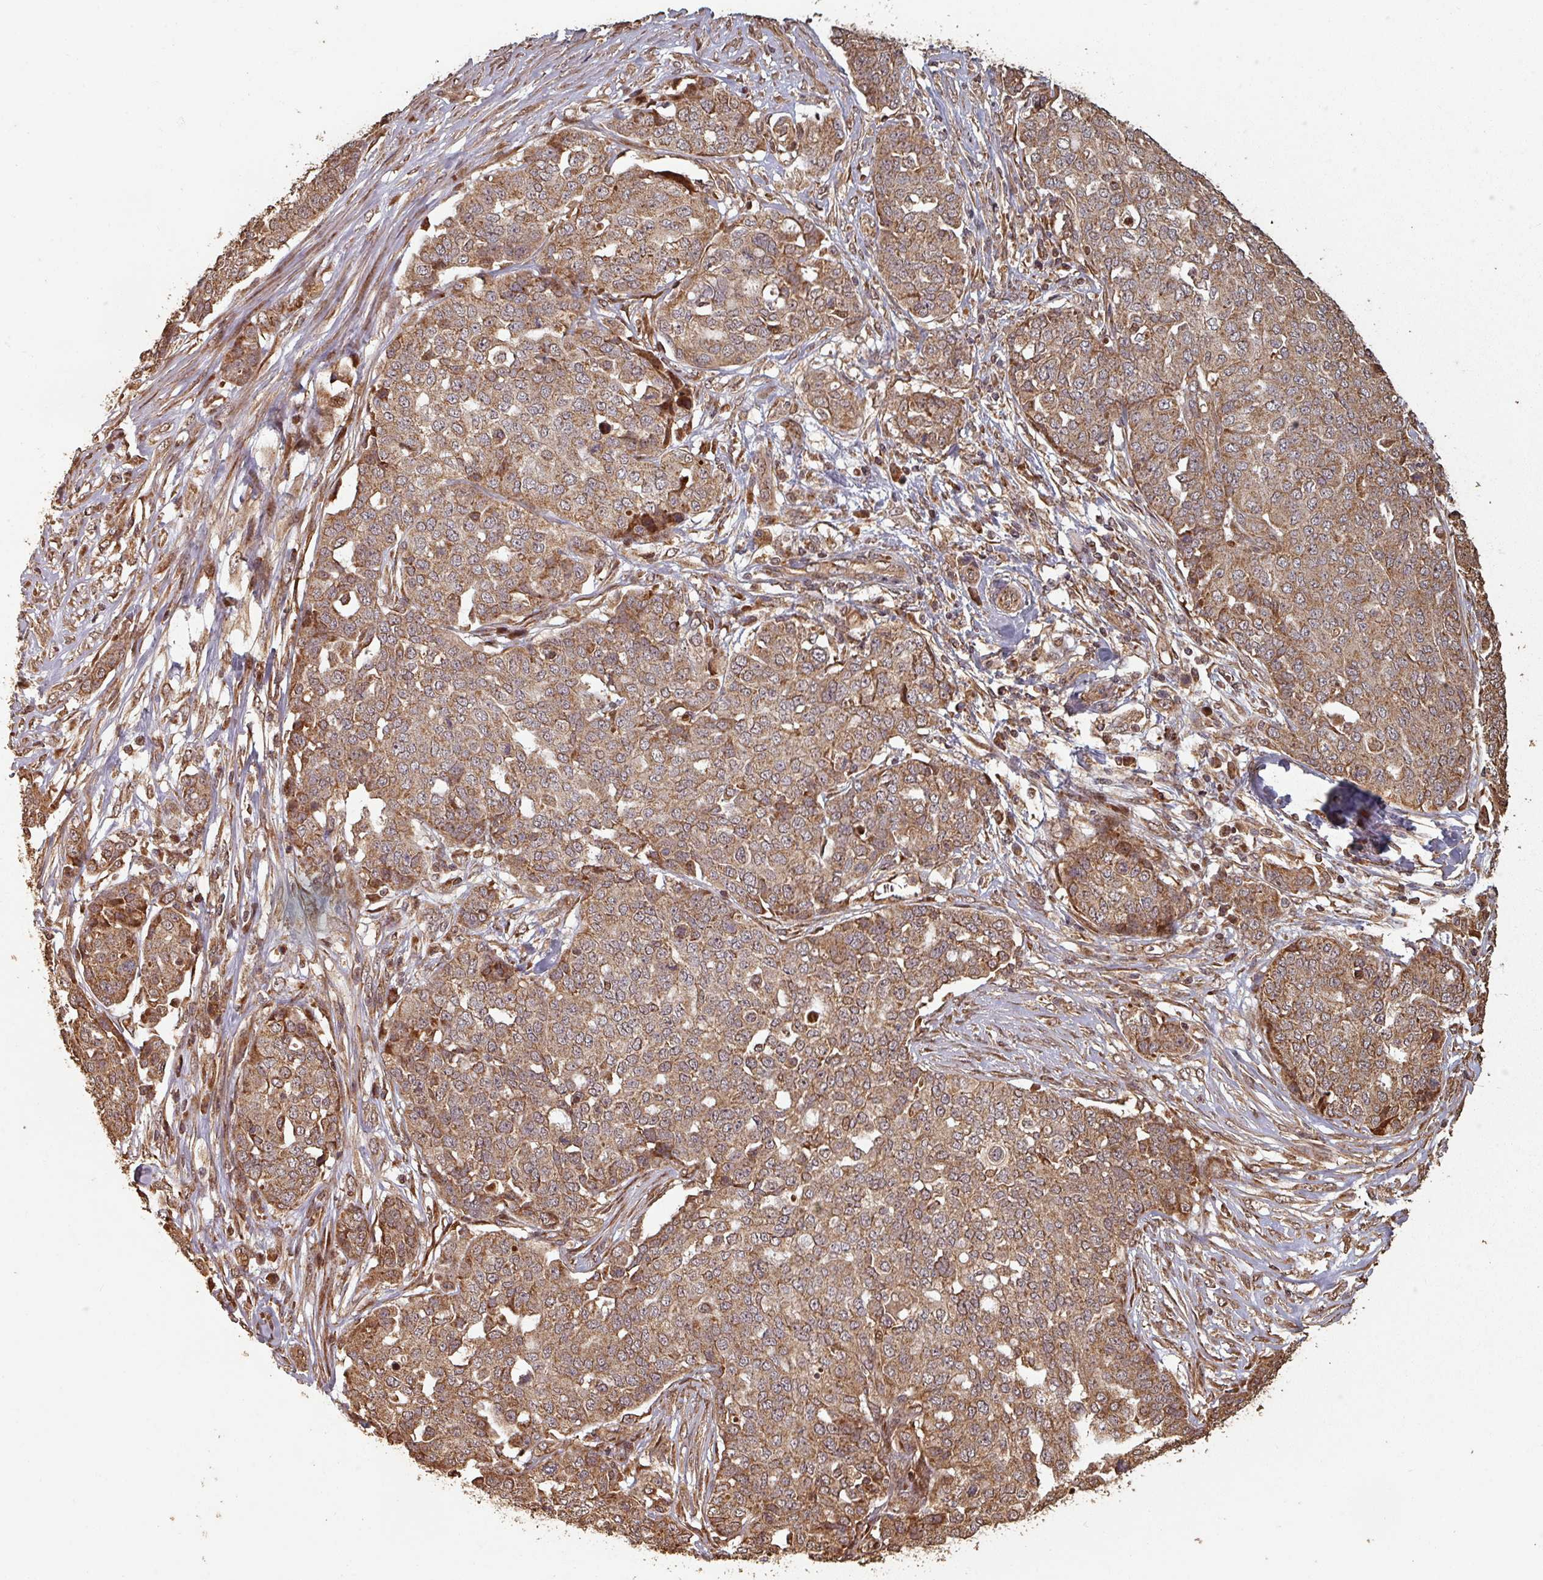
{"staining": {"intensity": "moderate", "quantity": ">75%", "location": "cytoplasmic/membranous"}, "tissue": "ovarian cancer", "cell_type": "Tumor cells", "image_type": "cancer", "snomed": [{"axis": "morphology", "description": "Cystadenocarcinoma, serous, NOS"}, {"axis": "topography", "description": "Soft tissue"}, {"axis": "topography", "description": "Ovary"}], "caption": "Human ovarian cancer (serous cystadenocarcinoma) stained for a protein (brown) displays moderate cytoplasmic/membranous positive staining in approximately >75% of tumor cells.", "gene": "EID1", "patient": {"sex": "female", "age": 57}}